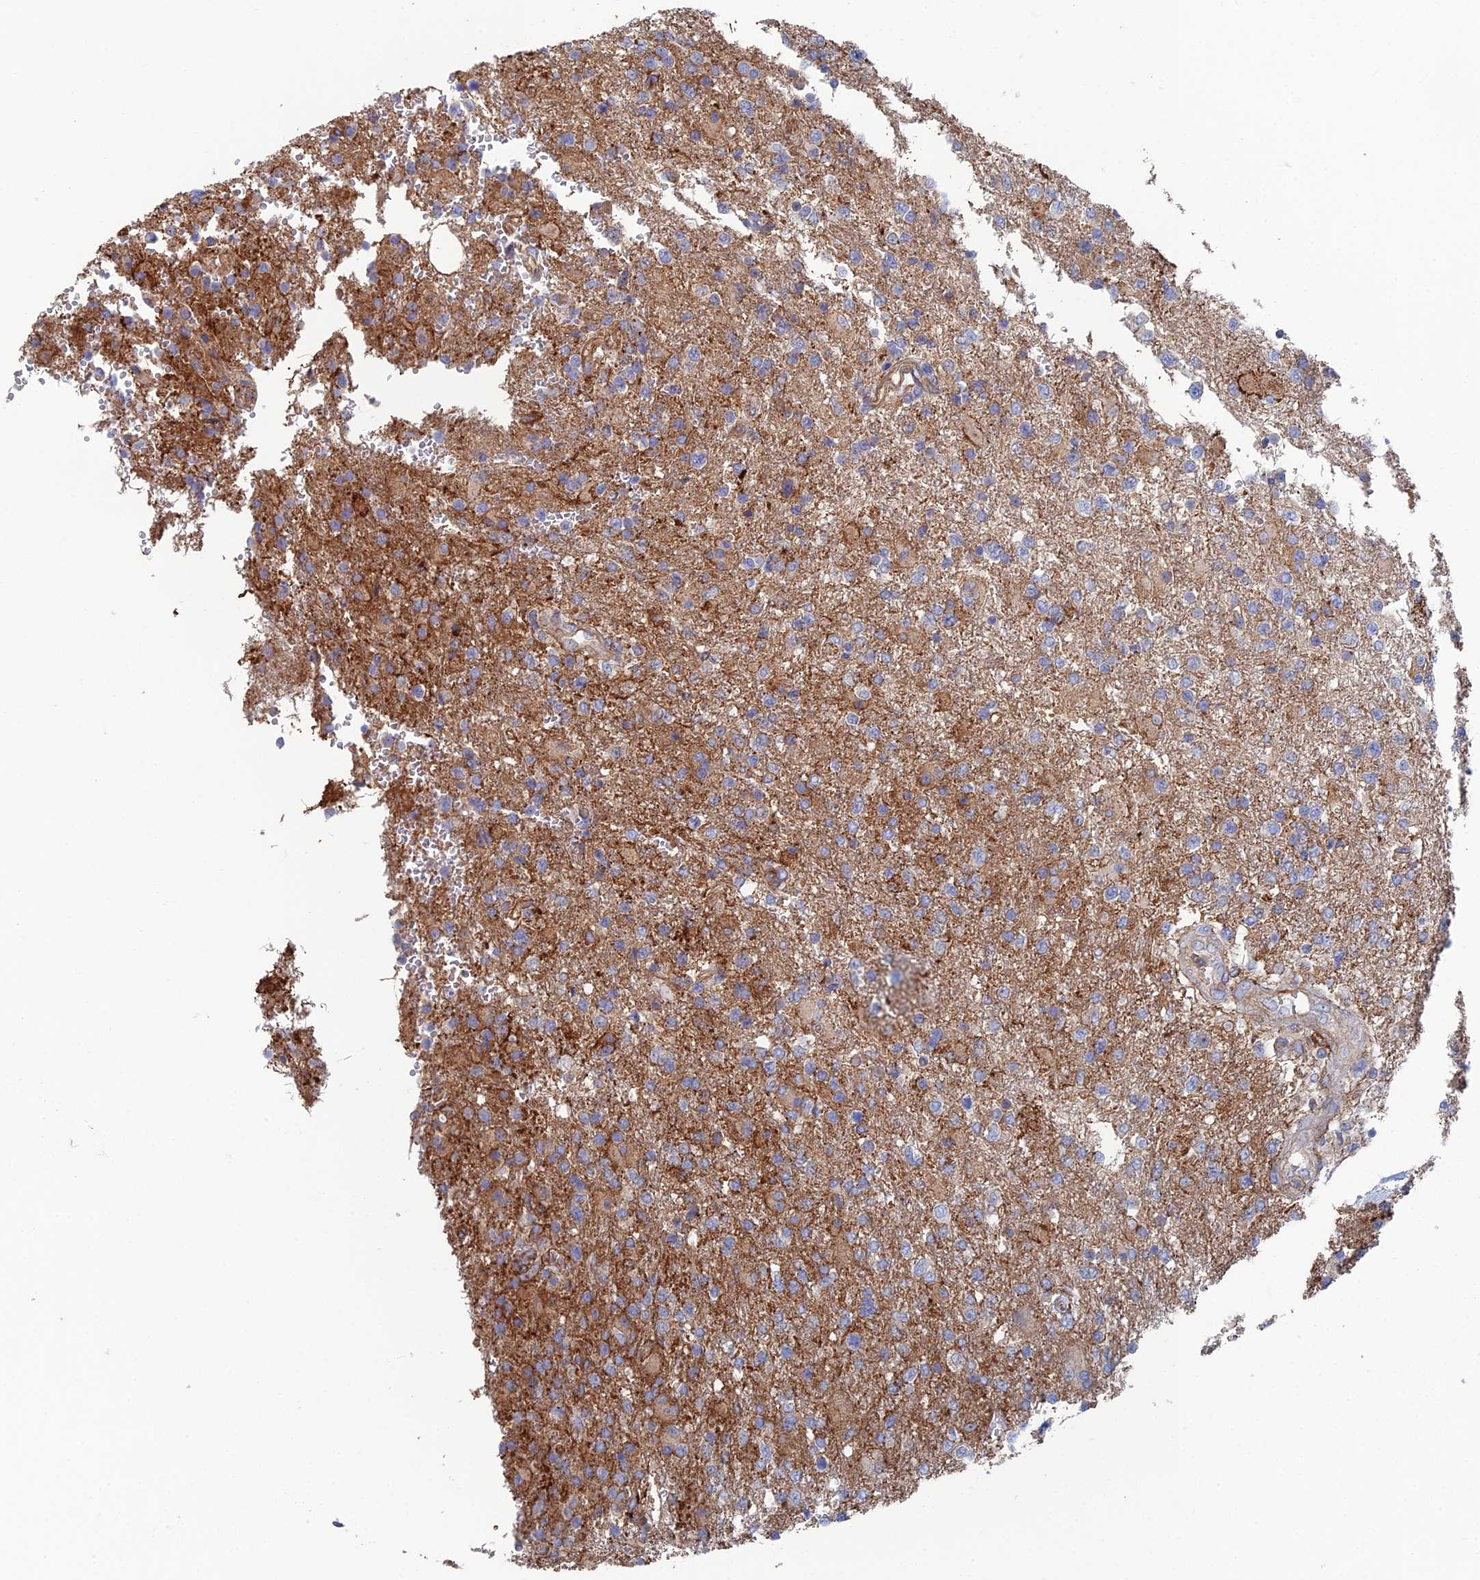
{"staining": {"intensity": "negative", "quantity": "none", "location": "none"}, "tissue": "glioma", "cell_type": "Tumor cells", "image_type": "cancer", "snomed": [{"axis": "morphology", "description": "Glioma, malignant, High grade"}, {"axis": "topography", "description": "Brain"}], "caption": "The micrograph reveals no staining of tumor cells in malignant glioma (high-grade).", "gene": "SNX11", "patient": {"sex": "male", "age": 56}}